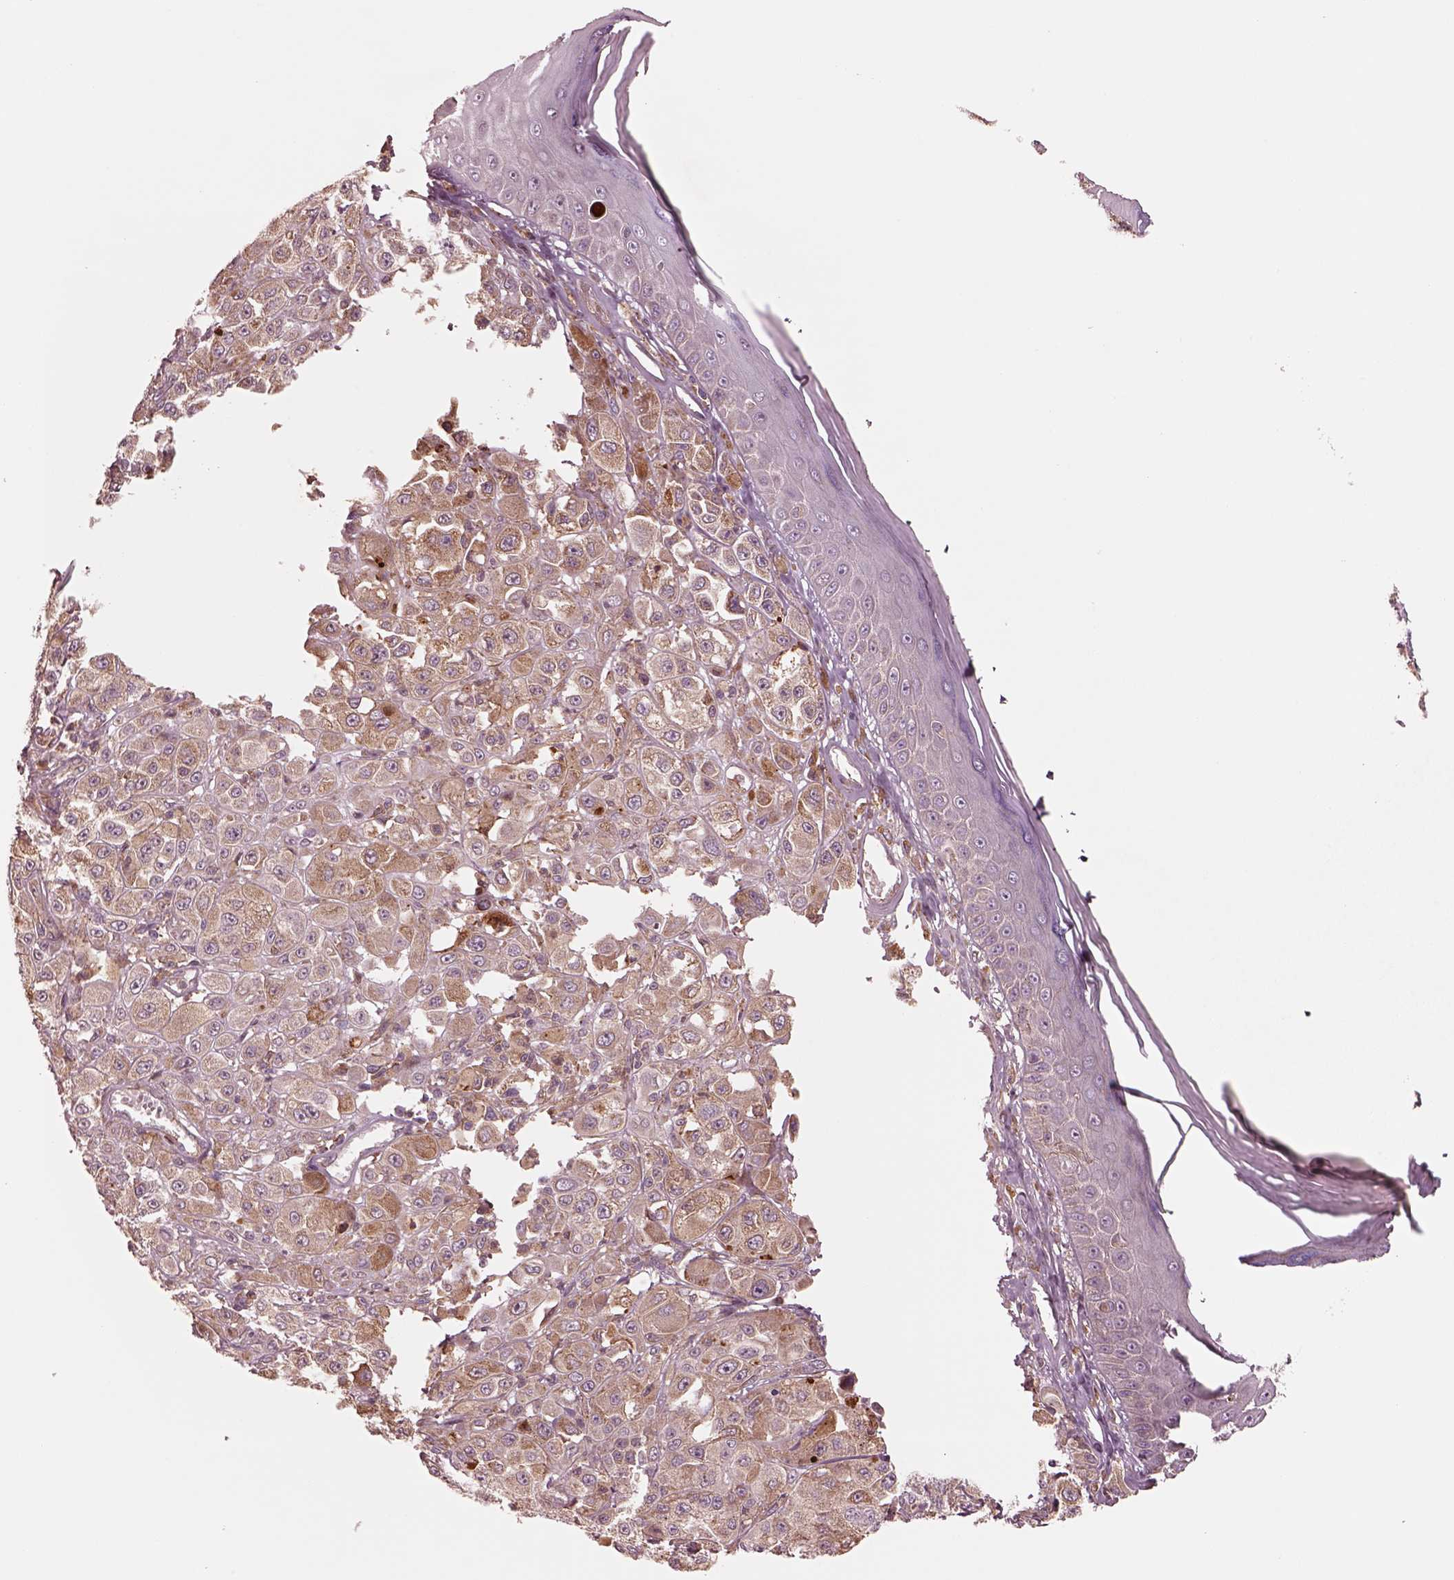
{"staining": {"intensity": "moderate", "quantity": "<25%", "location": "cytoplasmic/membranous"}, "tissue": "melanoma", "cell_type": "Tumor cells", "image_type": "cancer", "snomed": [{"axis": "morphology", "description": "Malignant melanoma, NOS"}, {"axis": "topography", "description": "Skin"}], "caption": "High-power microscopy captured an immunohistochemistry (IHC) image of malignant melanoma, revealing moderate cytoplasmic/membranous positivity in about <25% of tumor cells.", "gene": "ASCC2", "patient": {"sex": "male", "age": 67}}